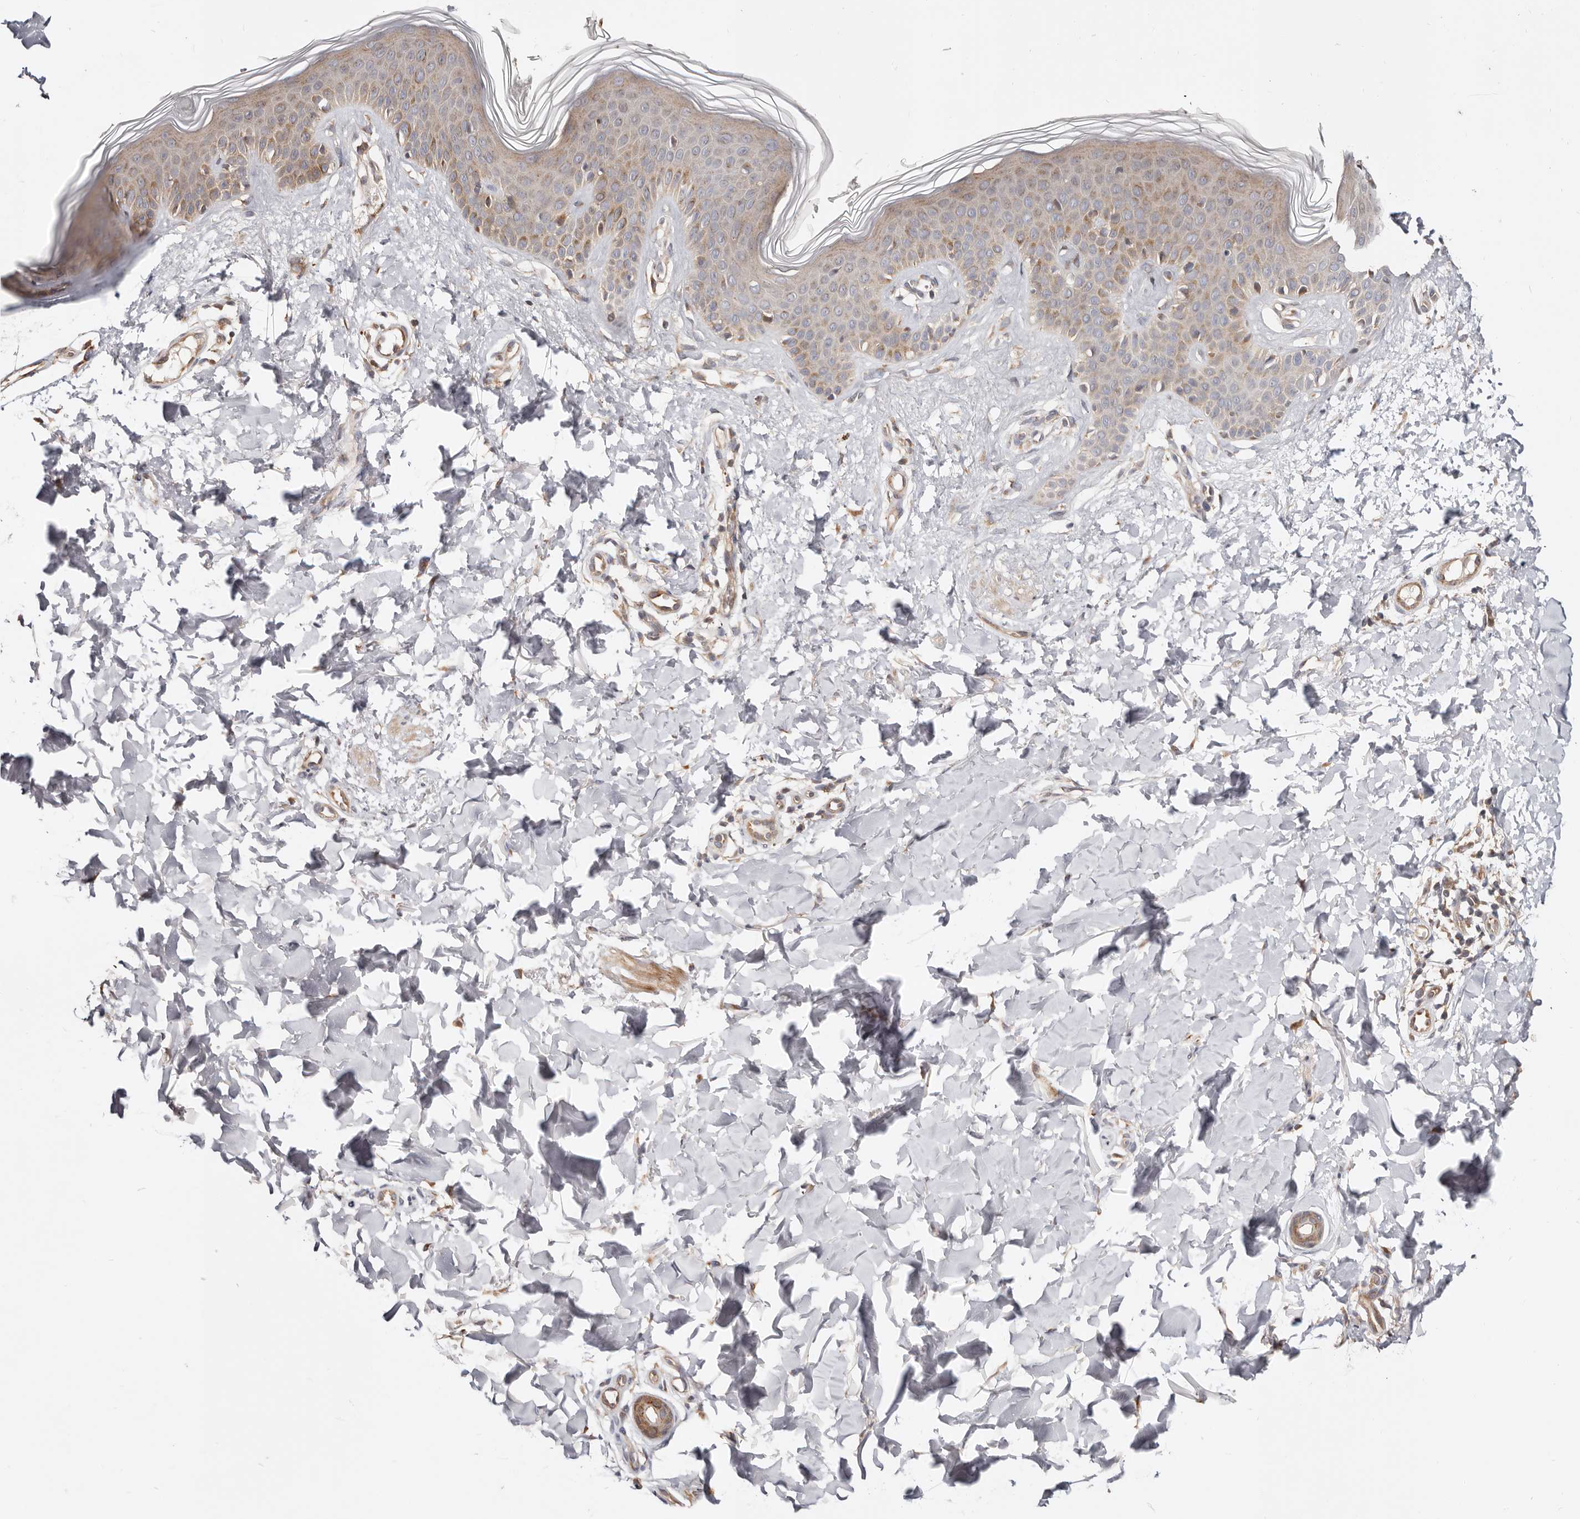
{"staining": {"intensity": "moderate", "quantity": ">75%", "location": "cytoplasmic/membranous"}, "tissue": "skin", "cell_type": "Fibroblasts", "image_type": "normal", "snomed": [{"axis": "morphology", "description": "Normal tissue, NOS"}, {"axis": "topography", "description": "Skin"}], "caption": "Immunohistochemical staining of normal human skin demonstrates medium levels of moderate cytoplasmic/membranous staining in about >75% of fibroblasts. Using DAB (brown) and hematoxylin (blue) stains, captured at high magnification using brightfield microscopy.", "gene": "USP33", "patient": {"sex": "male", "age": 37}}